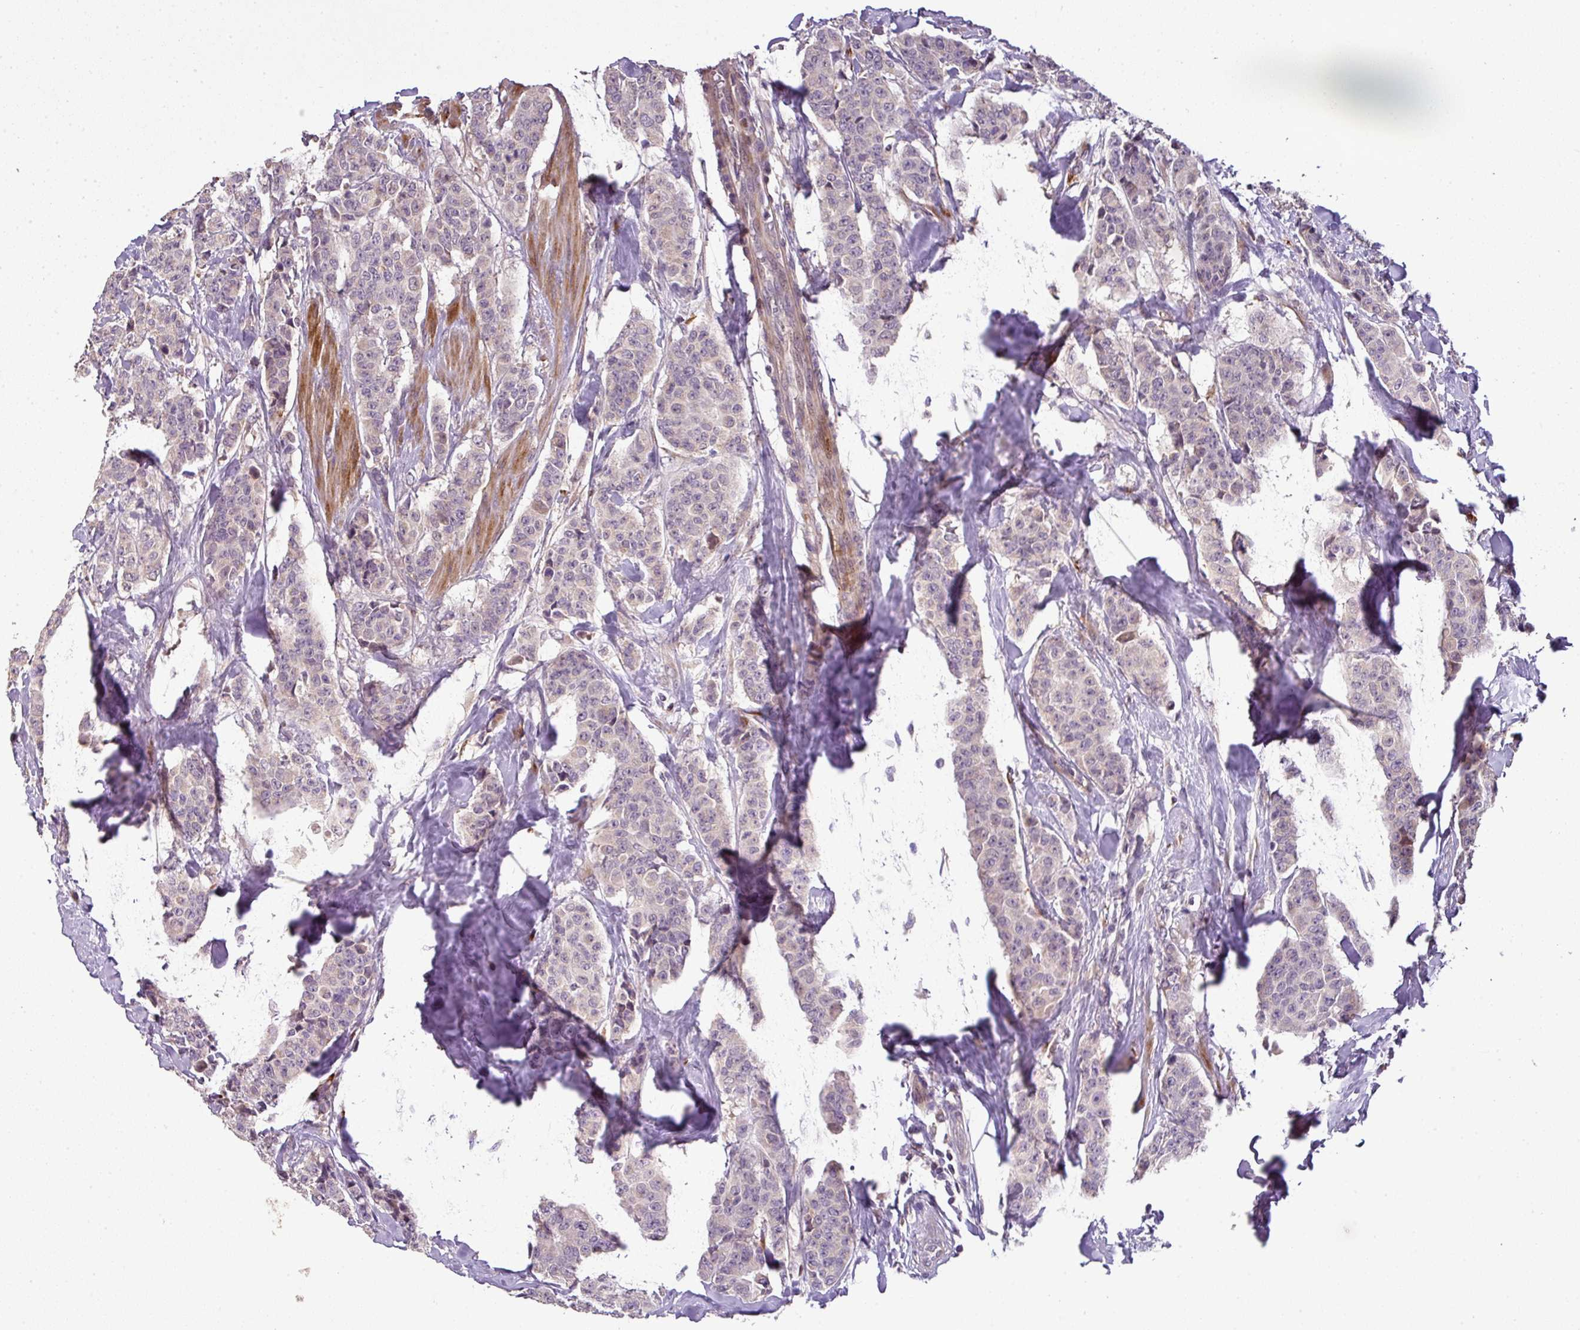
{"staining": {"intensity": "negative", "quantity": "none", "location": "none"}, "tissue": "breast cancer", "cell_type": "Tumor cells", "image_type": "cancer", "snomed": [{"axis": "morphology", "description": "Duct carcinoma"}, {"axis": "topography", "description": "Breast"}], "caption": "Breast intraductal carcinoma stained for a protein using IHC shows no positivity tumor cells.", "gene": "SPCS3", "patient": {"sex": "female", "age": 40}}